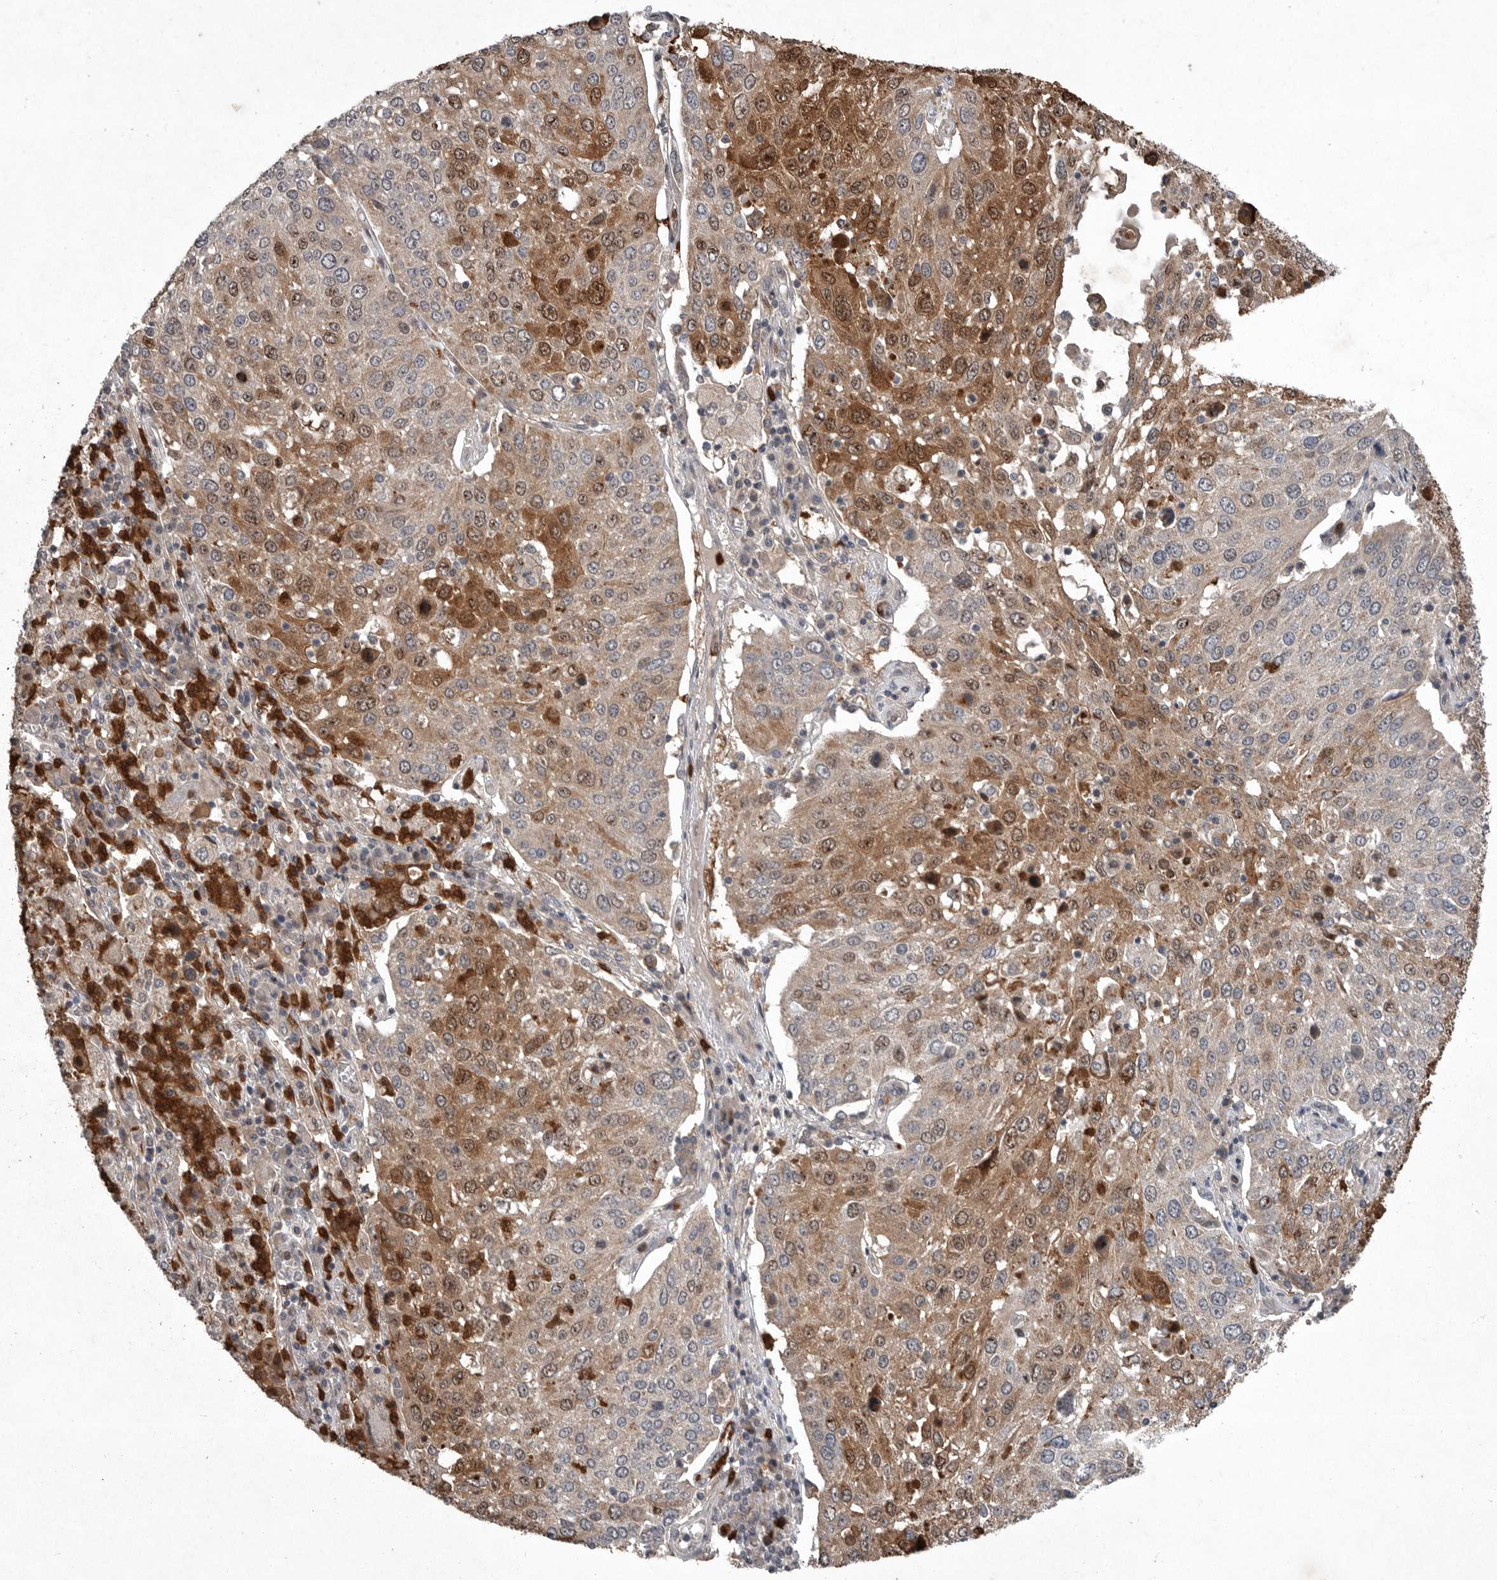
{"staining": {"intensity": "moderate", "quantity": "25%-75%", "location": "cytoplasmic/membranous,nuclear"}, "tissue": "lung cancer", "cell_type": "Tumor cells", "image_type": "cancer", "snomed": [{"axis": "morphology", "description": "Squamous cell carcinoma, NOS"}, {"axis": "topography", "description": "Lung"}], "caption": "Protein expression analysis of human lung cancer reveals moderate cytoplasmic/membranous and nuclear staining in about 25%-75% of tumor cells. Ihc stains the protein of interest in brown and the nuclei are stained blue.", "gene": "SCP2", "patient": {"sex": "male", "age": 65}}